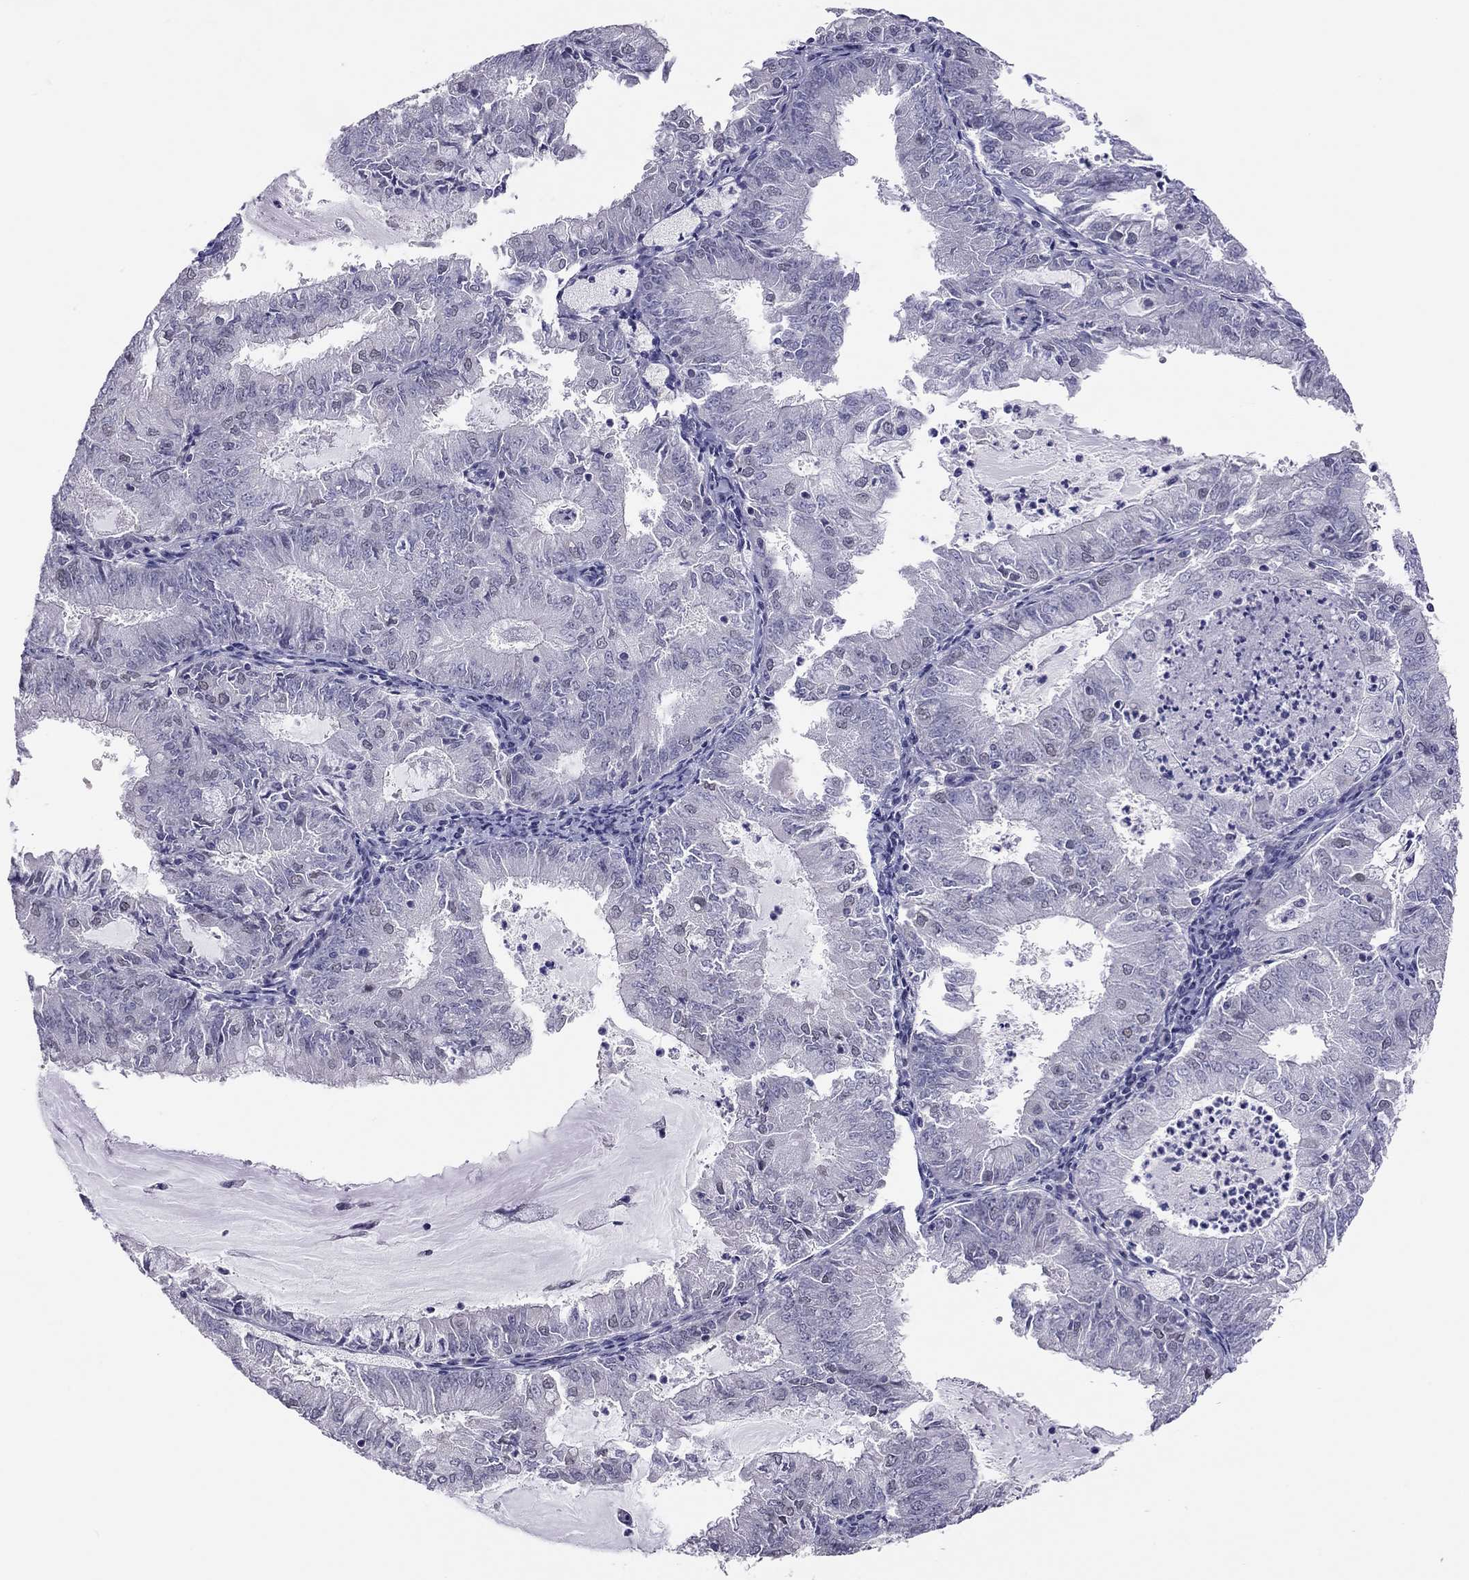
{"staining": {"intensity": "negative", "quantity": "none", "location": "none"}, "tissue": "endometrial cancer", "cell_type": "Tumor cells", "image_type": "cancer", "snomed": [{"axis": "morphology", "description": "Adenocarcinoma, NOS"}, {"axis": "topography", "description": "Endometrium"}], "caption": "Endometrial cancer (adenocarcinoma) was stained to show a protein in brown. There is no significant positivity in tumor cells. The staining was performed using DAB (3,3'-diaminobenzidine) to visualize the protein expression in brown, while the nuclei were stained in blue with hematoxylin (Magnification: 20x).", "gene": "HSF2BP", "patient": {"sex": "female", "age": 57}}